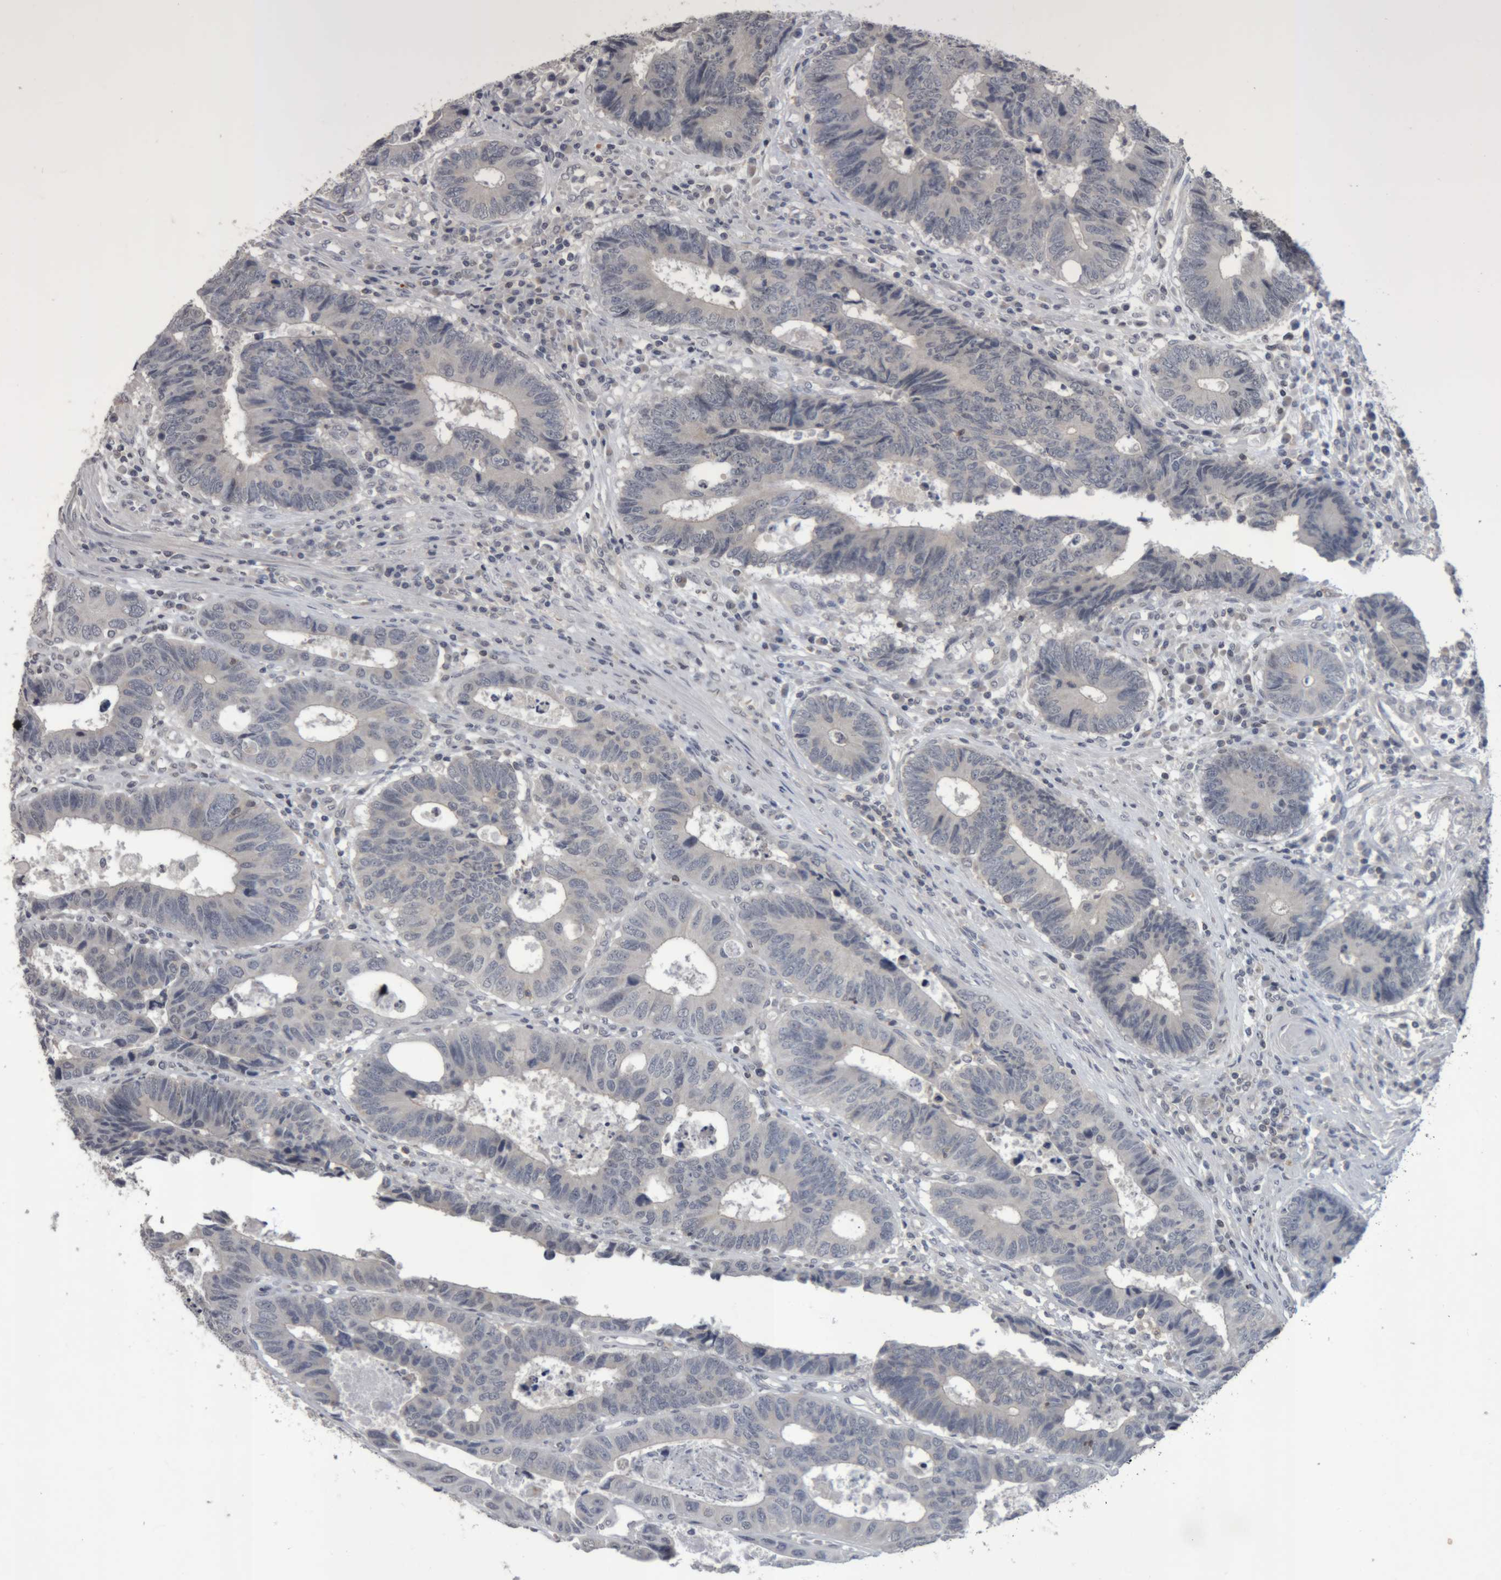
{"staining": {"intensity": "negative", "quantity": "none", "location": "none"}, "tissue": "colorectal cancer", "cell_type": "Tumor cells", "image_type": "cancer", "snomed": [{"axis": "morphology", "description": "Adenocarcinoma, NOS"}, {"axis": "topography", "description": "Rectum"}], "caption": "High magnification brightfield microscopy of adenocarcinoma (colorectal) stained with DAB (3,3'-diaminobenzidine) (brown) and counterstained with hematoxylin (blue): tumor cells show no significant positivity.", "gene": "NFATC2", "patient": {"sex": "male", "age": 84}}